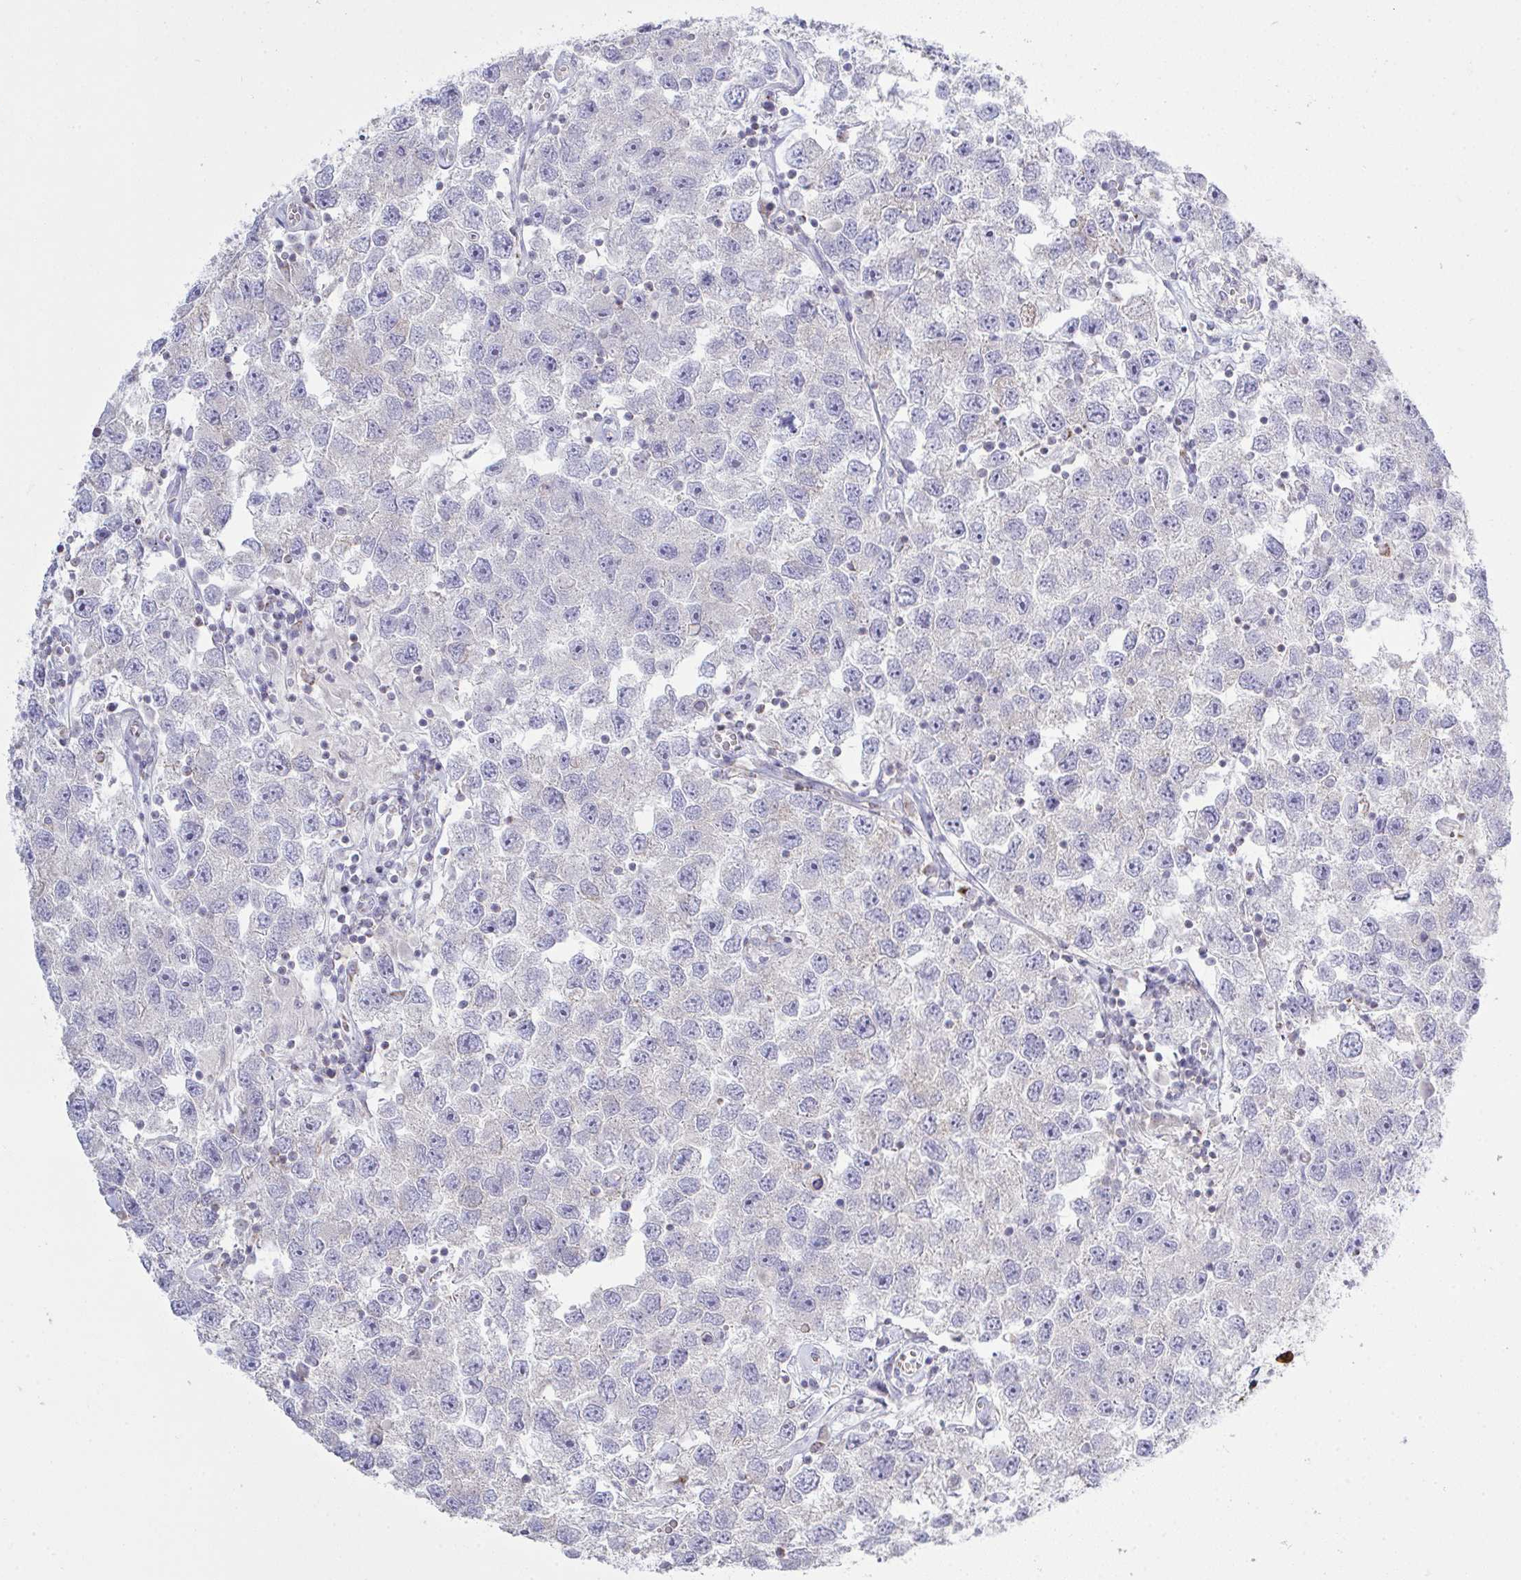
{"staining": {"intensity": "negative", "quantity": "none", "location": "none"}, "tissue": "testis cancer", "cell_type": "Tumor cells", "image_type": "cancer", "snomed": [{"axis": "morphology", "description": "Seminoma, NOS"}, {"axis": "topography", "description": "Testis"}], "caption": "There is no significant positivity in tumor cells of seminoma (testis).", "gene": "NDUFA7", "patient": {"sex": "male", "age": 26}}